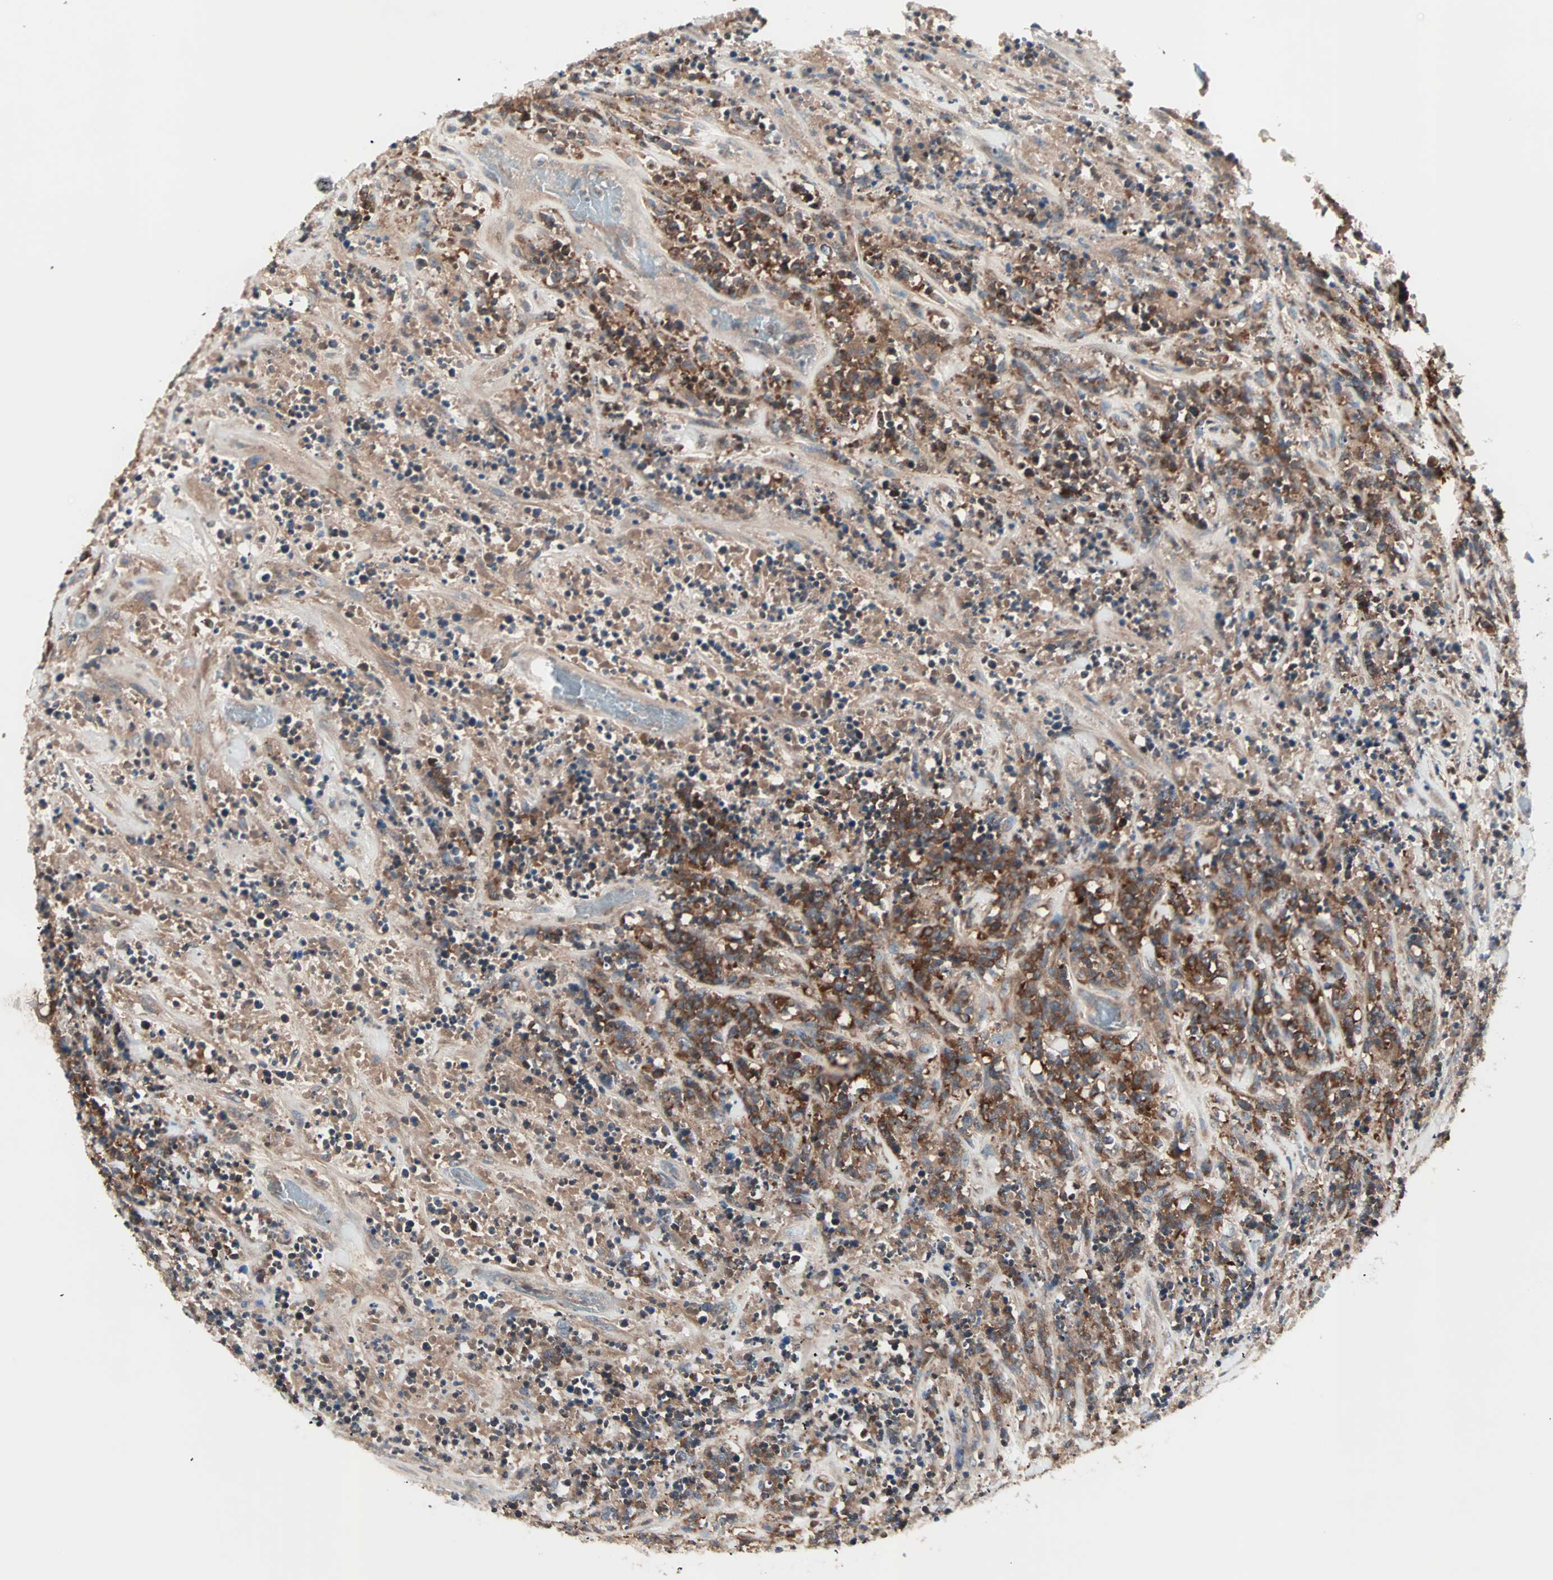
{"staining": {"intensity": "strong", "quantity": ">75%", "location": "cytoplasmic/membranous"}, "tissue": "lymphoma", "cell_type": "Tumor cells", "image_type": "cancer", "snomed": [{"axis": "morphology", "description": "Malignant lymphoma, non-Hodgkin's type, High grade"}, {"axis": "topography", "description": "Soft tissue"}], "caption": "An image of human lymphoma stained for a protein reveals strong cytoplasmic/membranous brown staining in tumor cells.", "gene": "CAD", "patient": {"sex": "male", "age": 18}}